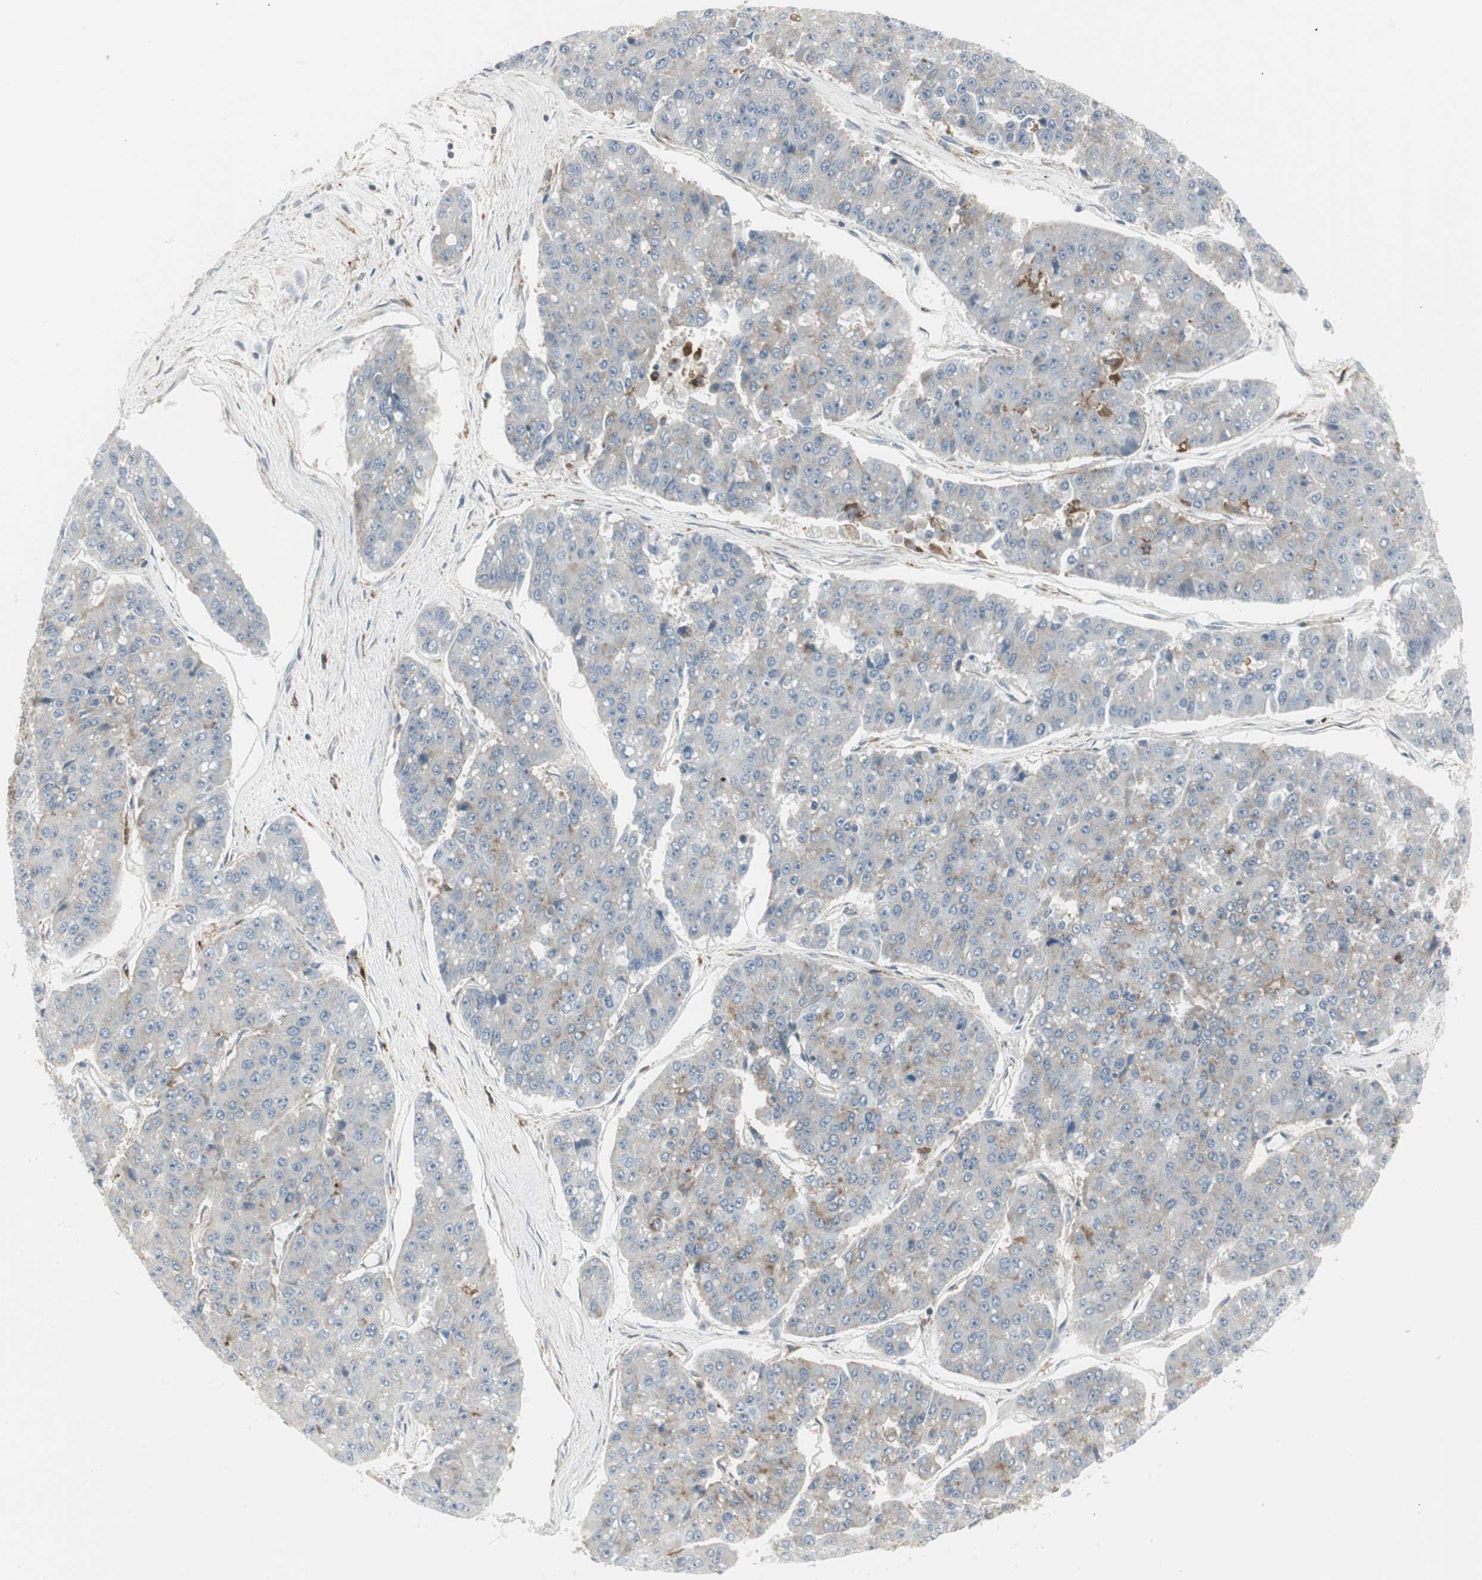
{"staining": {"intensity": "weak", "quantity": "<25%", "location": "cytoplasmic/membranous"}, "tissue": "pancreatic cancer", "cell_type": "Tumor cells", "image_type": "cancer", "snomed": [{"axis": "morphology", "description": "Adenocarcinoma, NOS"}, {"axis": "topography", "description": "Pancreas"}], "caption": "An immunohistochemistry (IHC) photomicrograph of adenocarcinoma (pancreatic) is shown. There is no staining in tumor cells of adenocarcinoma (pancreatic).", "gene": "ATP6V1B2", "patient": {"sex": "male", "age": 50}}